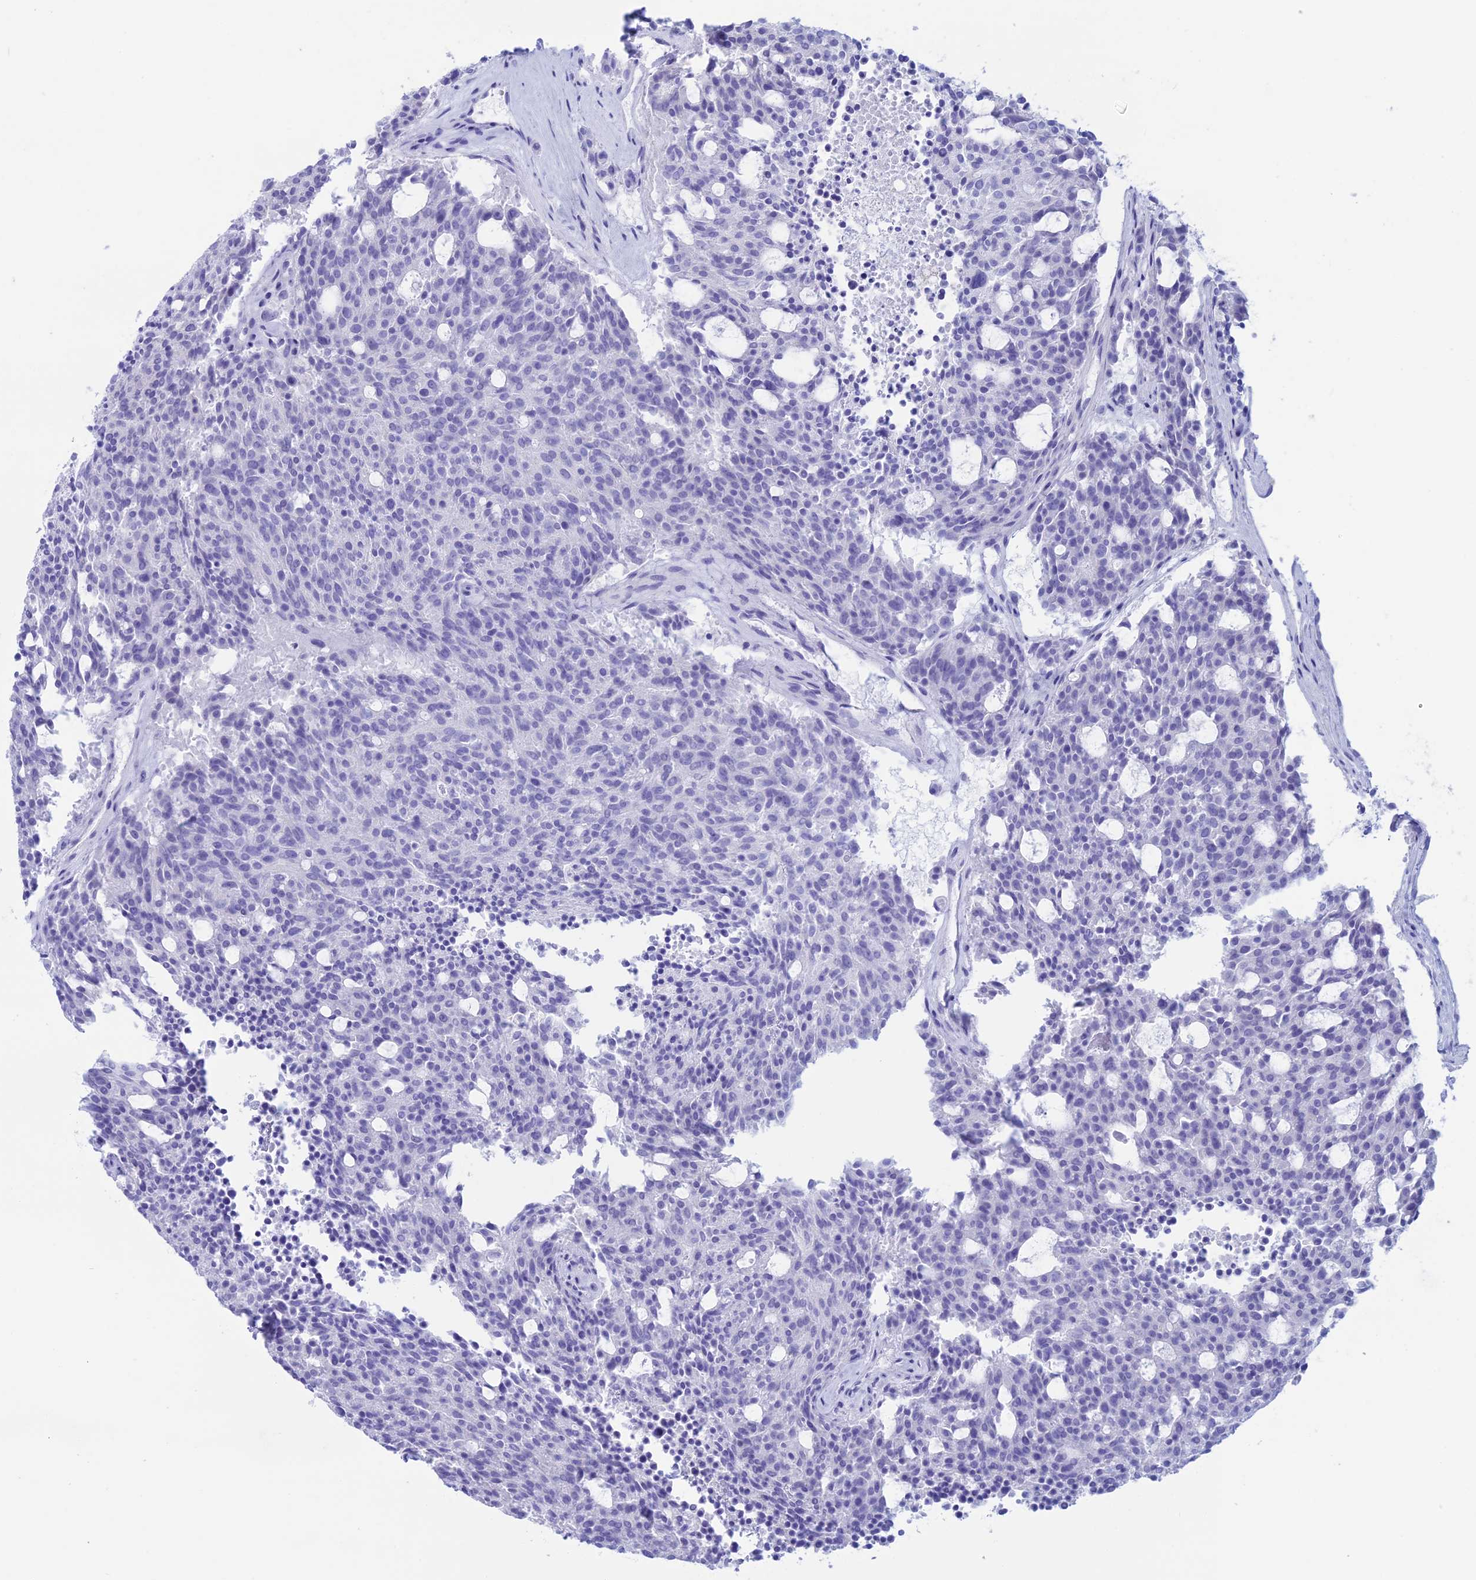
{"staining": {"intensity": "negative", "quantity": "none", "location": "none"}, "tissue": "carcinoid", "cell_type": "Tumor cells", "image_type": "cancer", "snomed": [{"axis": "morphology", "description": "Carcinoid, malignant, NOS"}, {"axis": "topography", "description": "Pancreas"}], "caption": "A micrograph of human carcinoid (malignant) is negative for staining in tumor cells.", "gene": "RP1", "patient": {"sex": "female", "age": 54}}